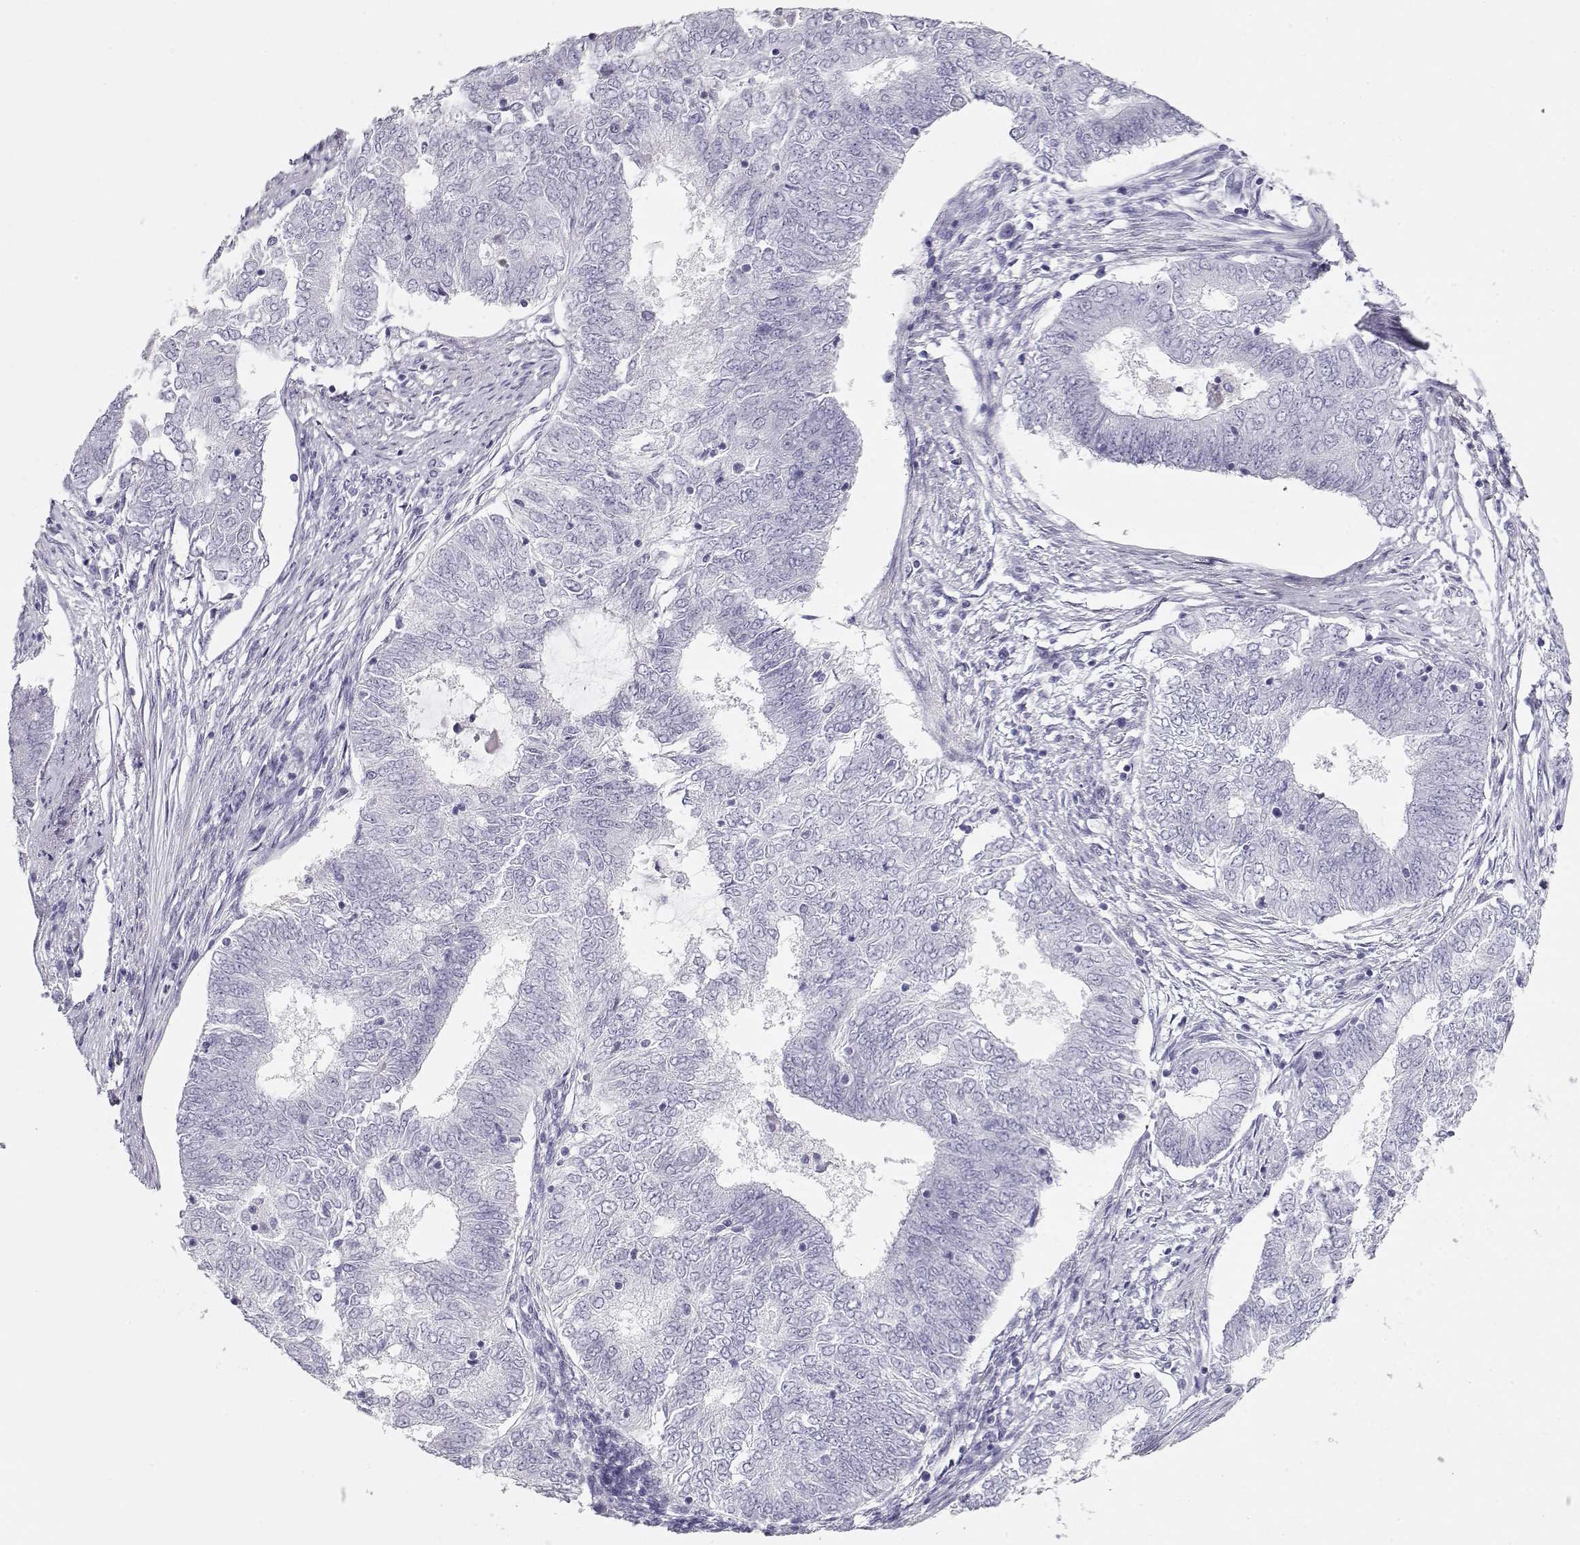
{"staining": {"intensity": "negative", "quantity": "none", "location": "none"}, "tissue": "endometrial cancer", "cell_type": "Tumor cells", "image_type": "cancer", "snomed": [{"axis": "morphology", "description": "Adenocarcinoma, NOS"}, {"axis": "topography", "description": "Endometrium"}], "caption": "Endometrial cancer was stained to show a protein in brown. There is no significant expression in tumor cells.", "gene": "MAGEC1", "patient": {"sex": "female", "age": 62}}